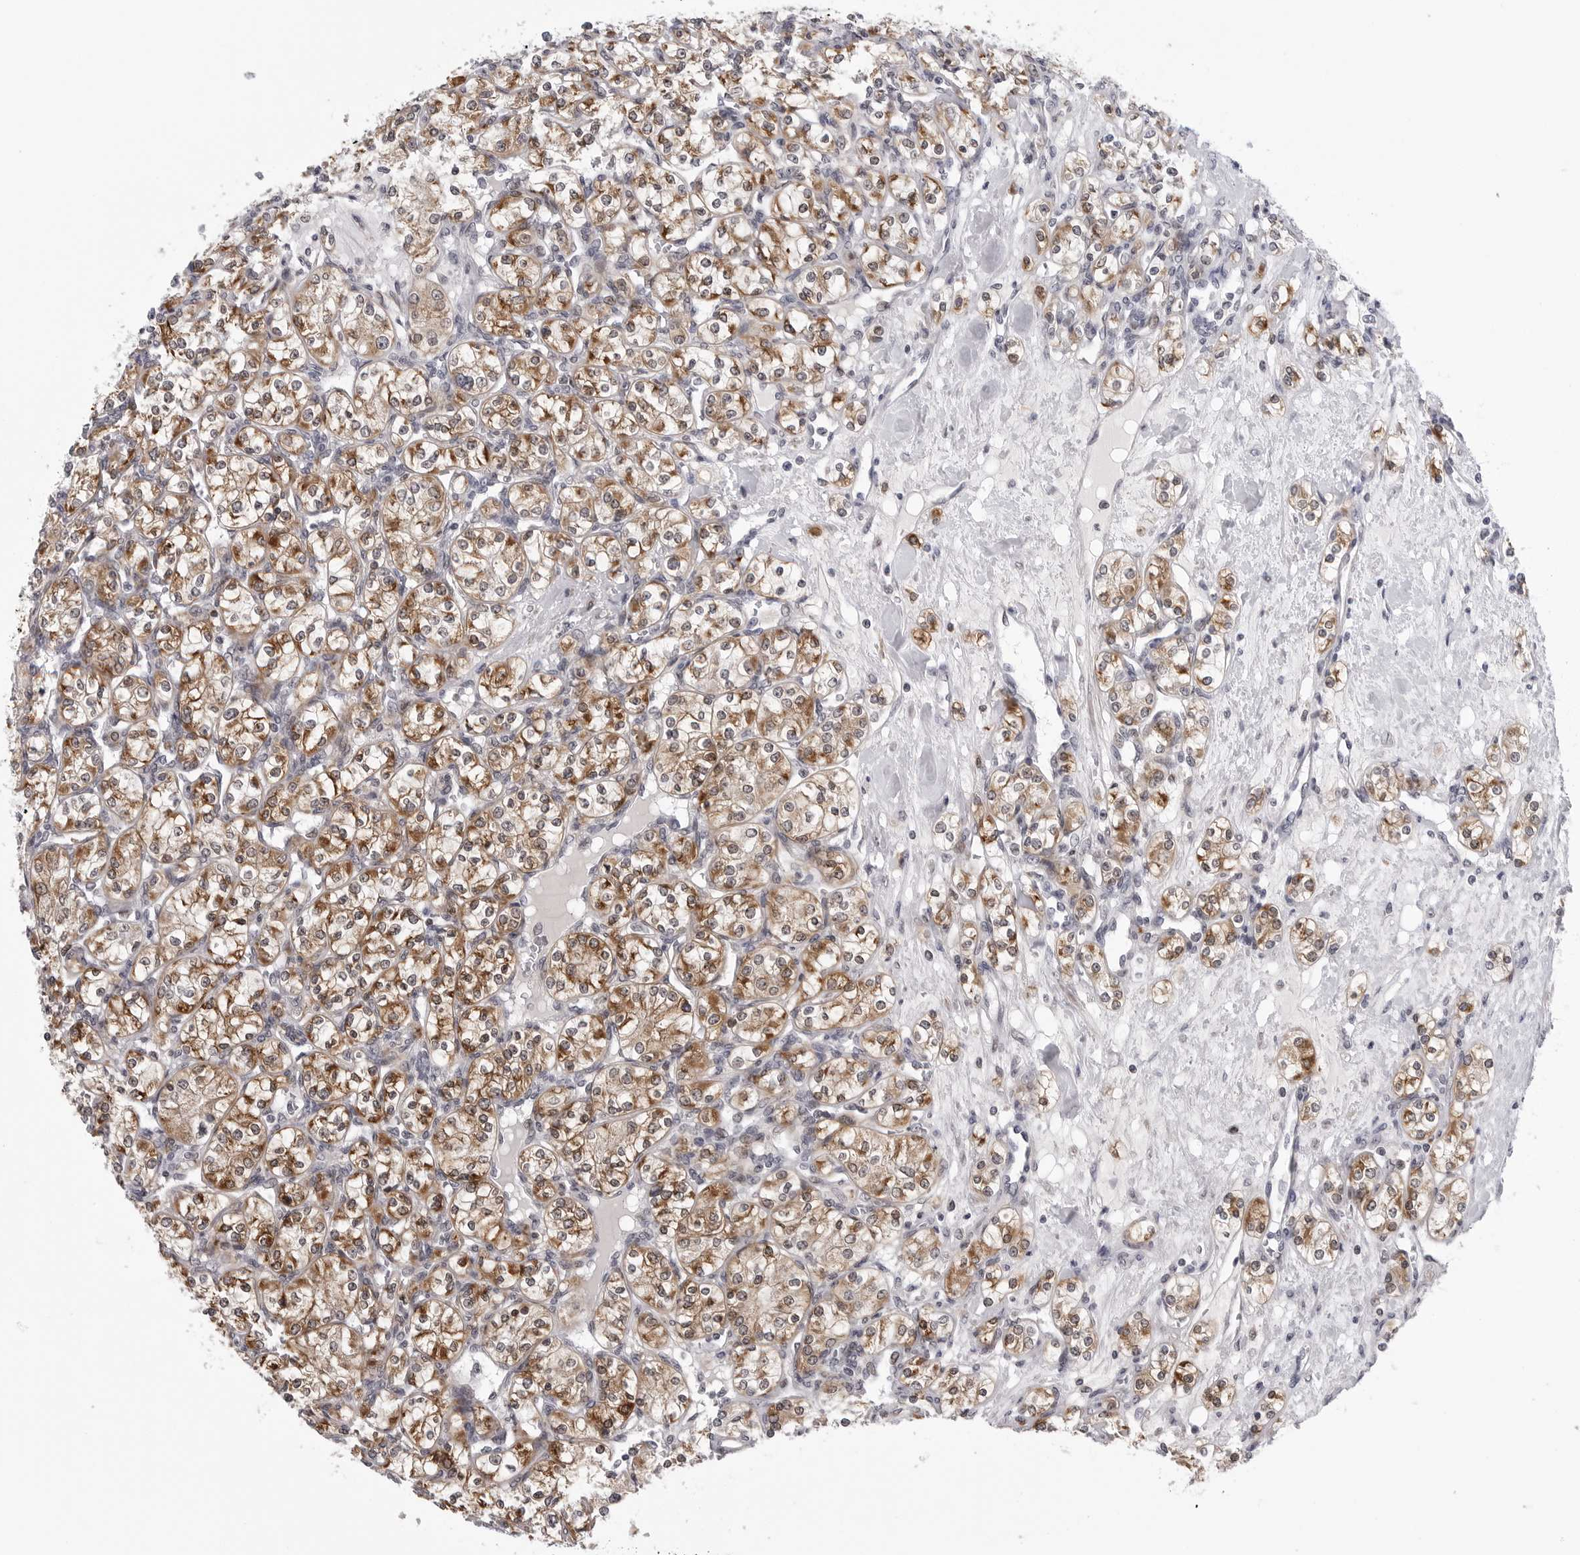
{"staining": {"intensity": "moderate", "quantity": ">75%", "location": "cytoplasmic/membranous"}, "tissue": "renal cancer", "cell_type": "Tumor cells", "image_type": "cancer", "snomed": [{"axis": "morphology", "description": "Adenocarcinoma, NOS"}, {"axis": "topography", "description": "Kidney"}], "caption": "Human renal adenocarcinoma stained for a protein (brown) displays moderate cytoplasmic/membranous positive positivity in approximately >75% of tumor cells.", "gene": "CDK20", "patient": {"sex": "male", "age": 77}}